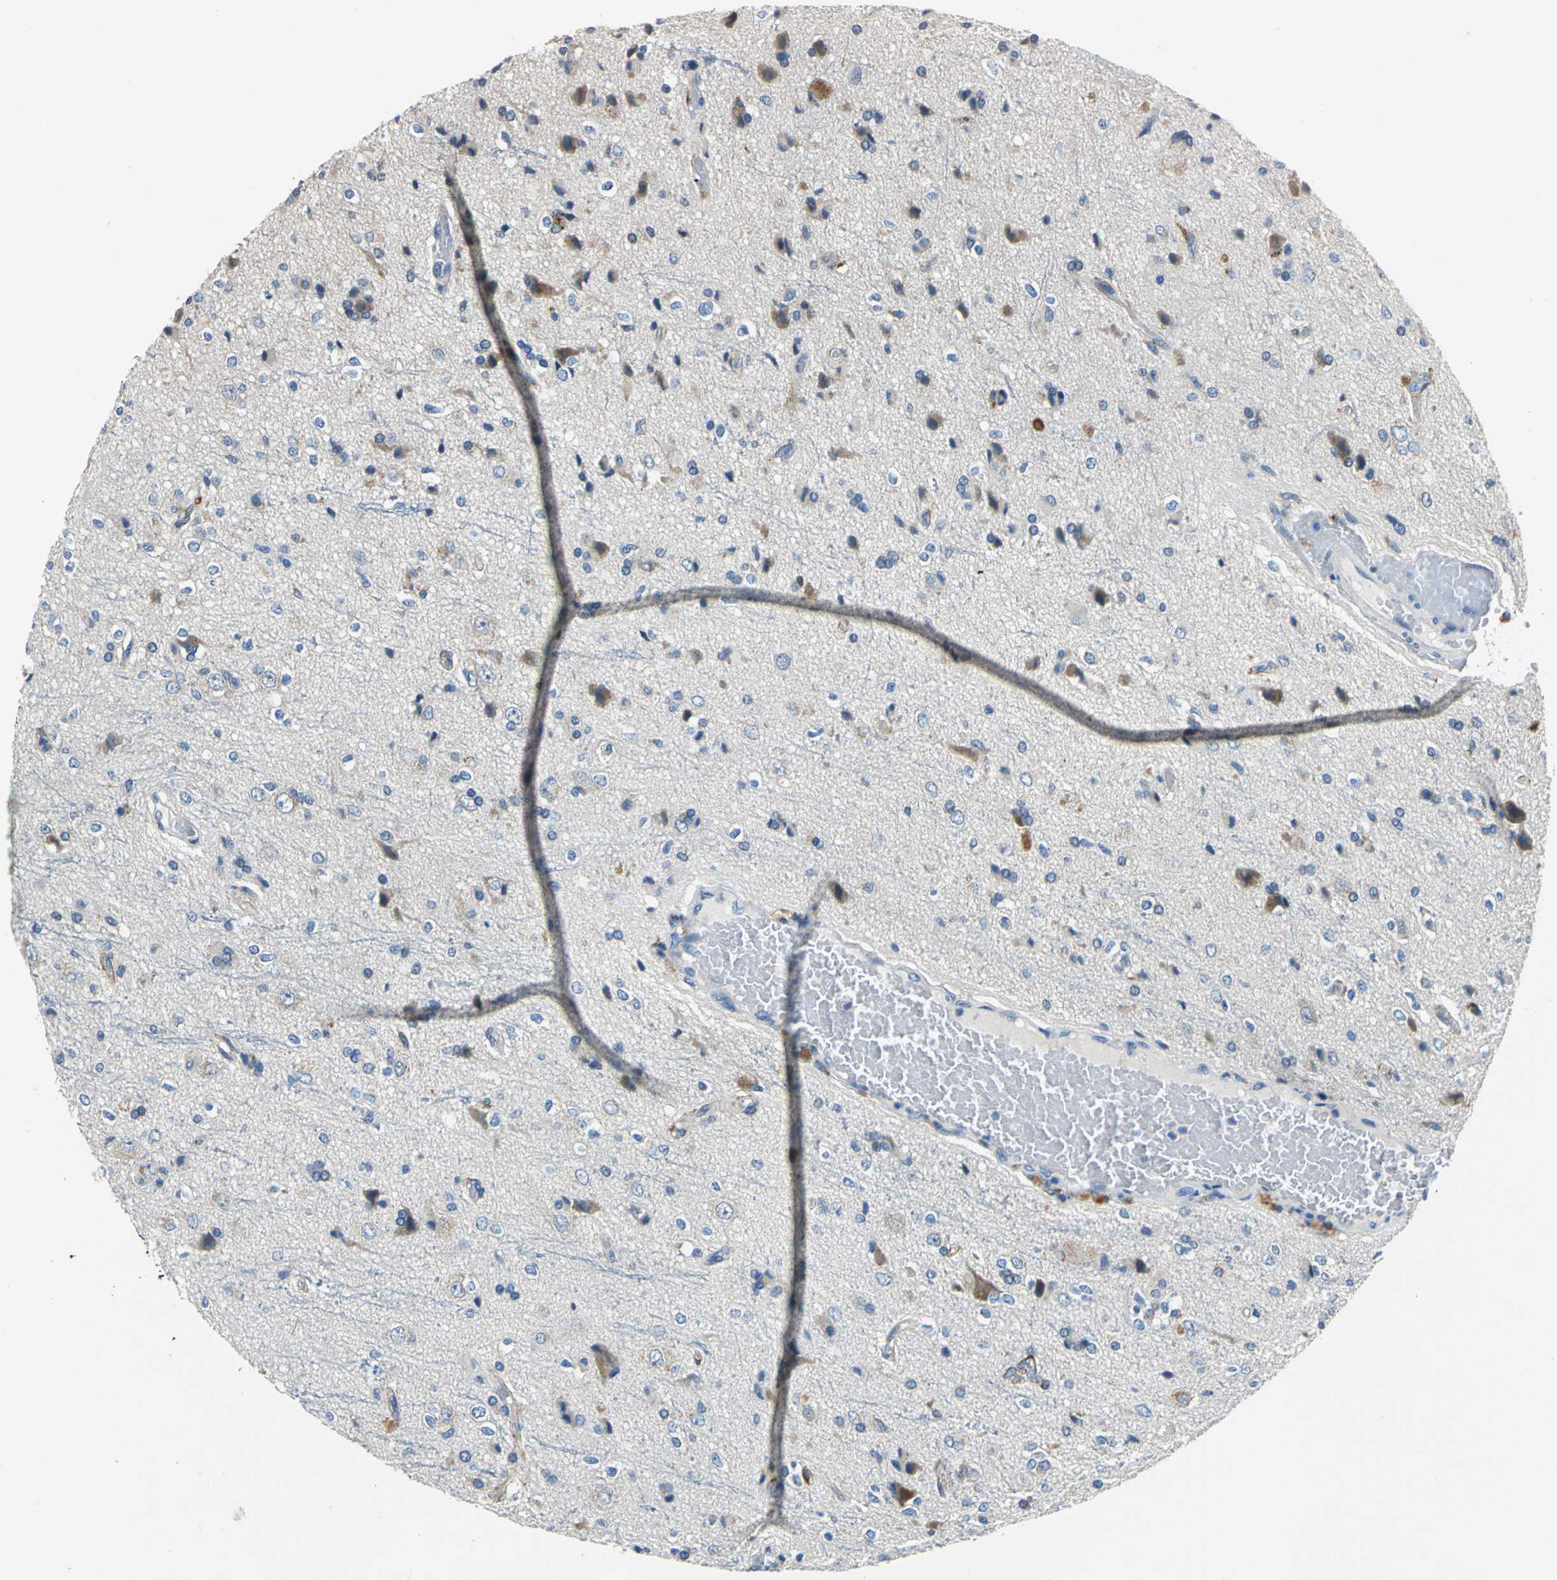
{"staining": {"intensity": "negative", "quantity": "none", "location": "none"}, "tissue": "glioma", "cell_type": "Tumor cells", "image_type": "cancer", "snomed": [{"axis": "morphology", "description": "Glioma, malignant, High grade"}, {"axis": "topography", "description": "Brain"}], "caption": "Tumor cells are negative for protein expression in human malignant glioma (high-grade).", "gene": "RASD2", "patient": {"sex": "male", "age": 47}}